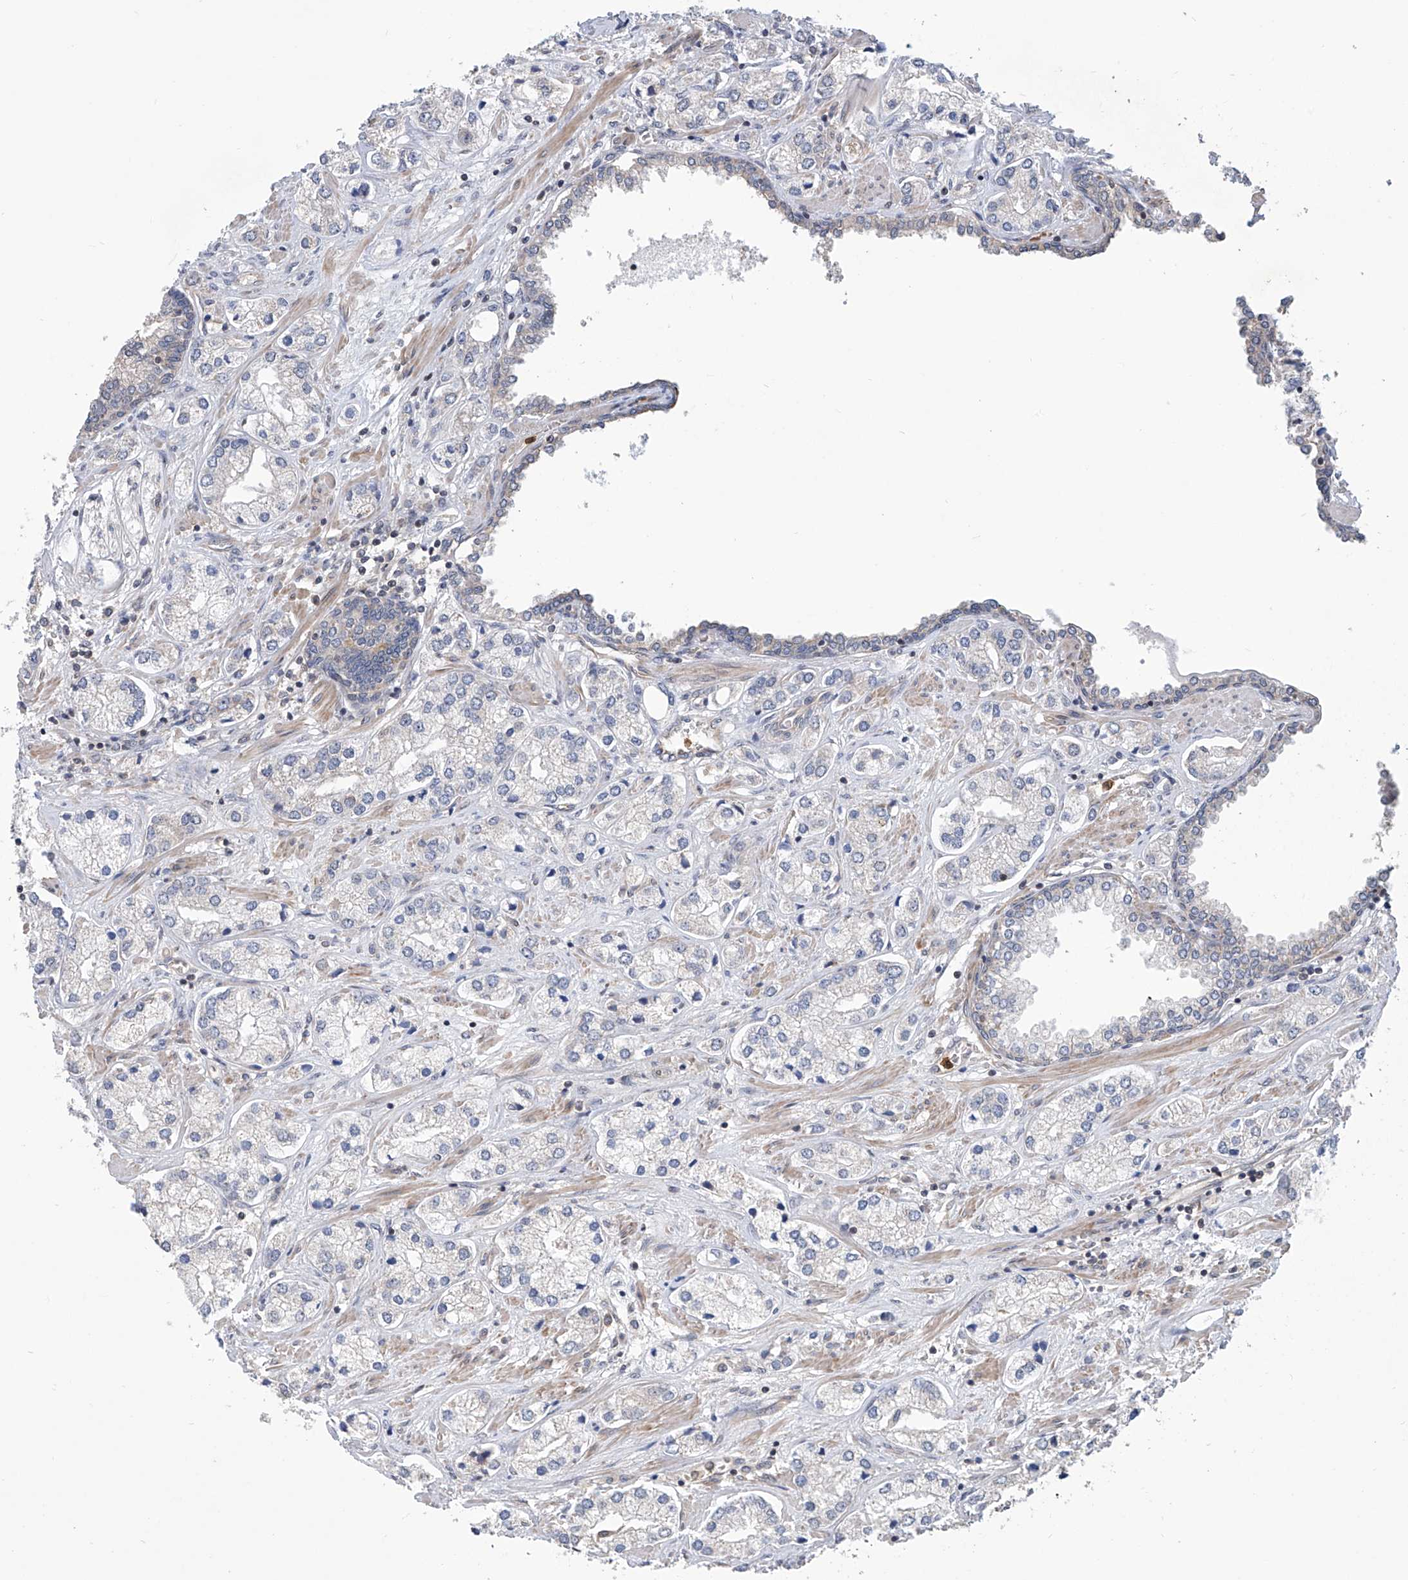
{"staining": {"intensity": "negative", "quantity": "none", "location": "none"}, "tissue": "prostate cancer", "cell_type": "Tumor cells", "image_type": "cancer", "snomed": [{"axis": "morphology", "description": "Adenocarcinoma, High grade"}, {"axis": "topography", "description": "Prostate"}], "caption": "This is an immunohistochemistry histopathology image of prostate cancer (adenocarcinoma (high-grade)). There is no expression in tumor cells.", "gene": "EIF2D", "patient": {"sex": "male", "age": 66}}